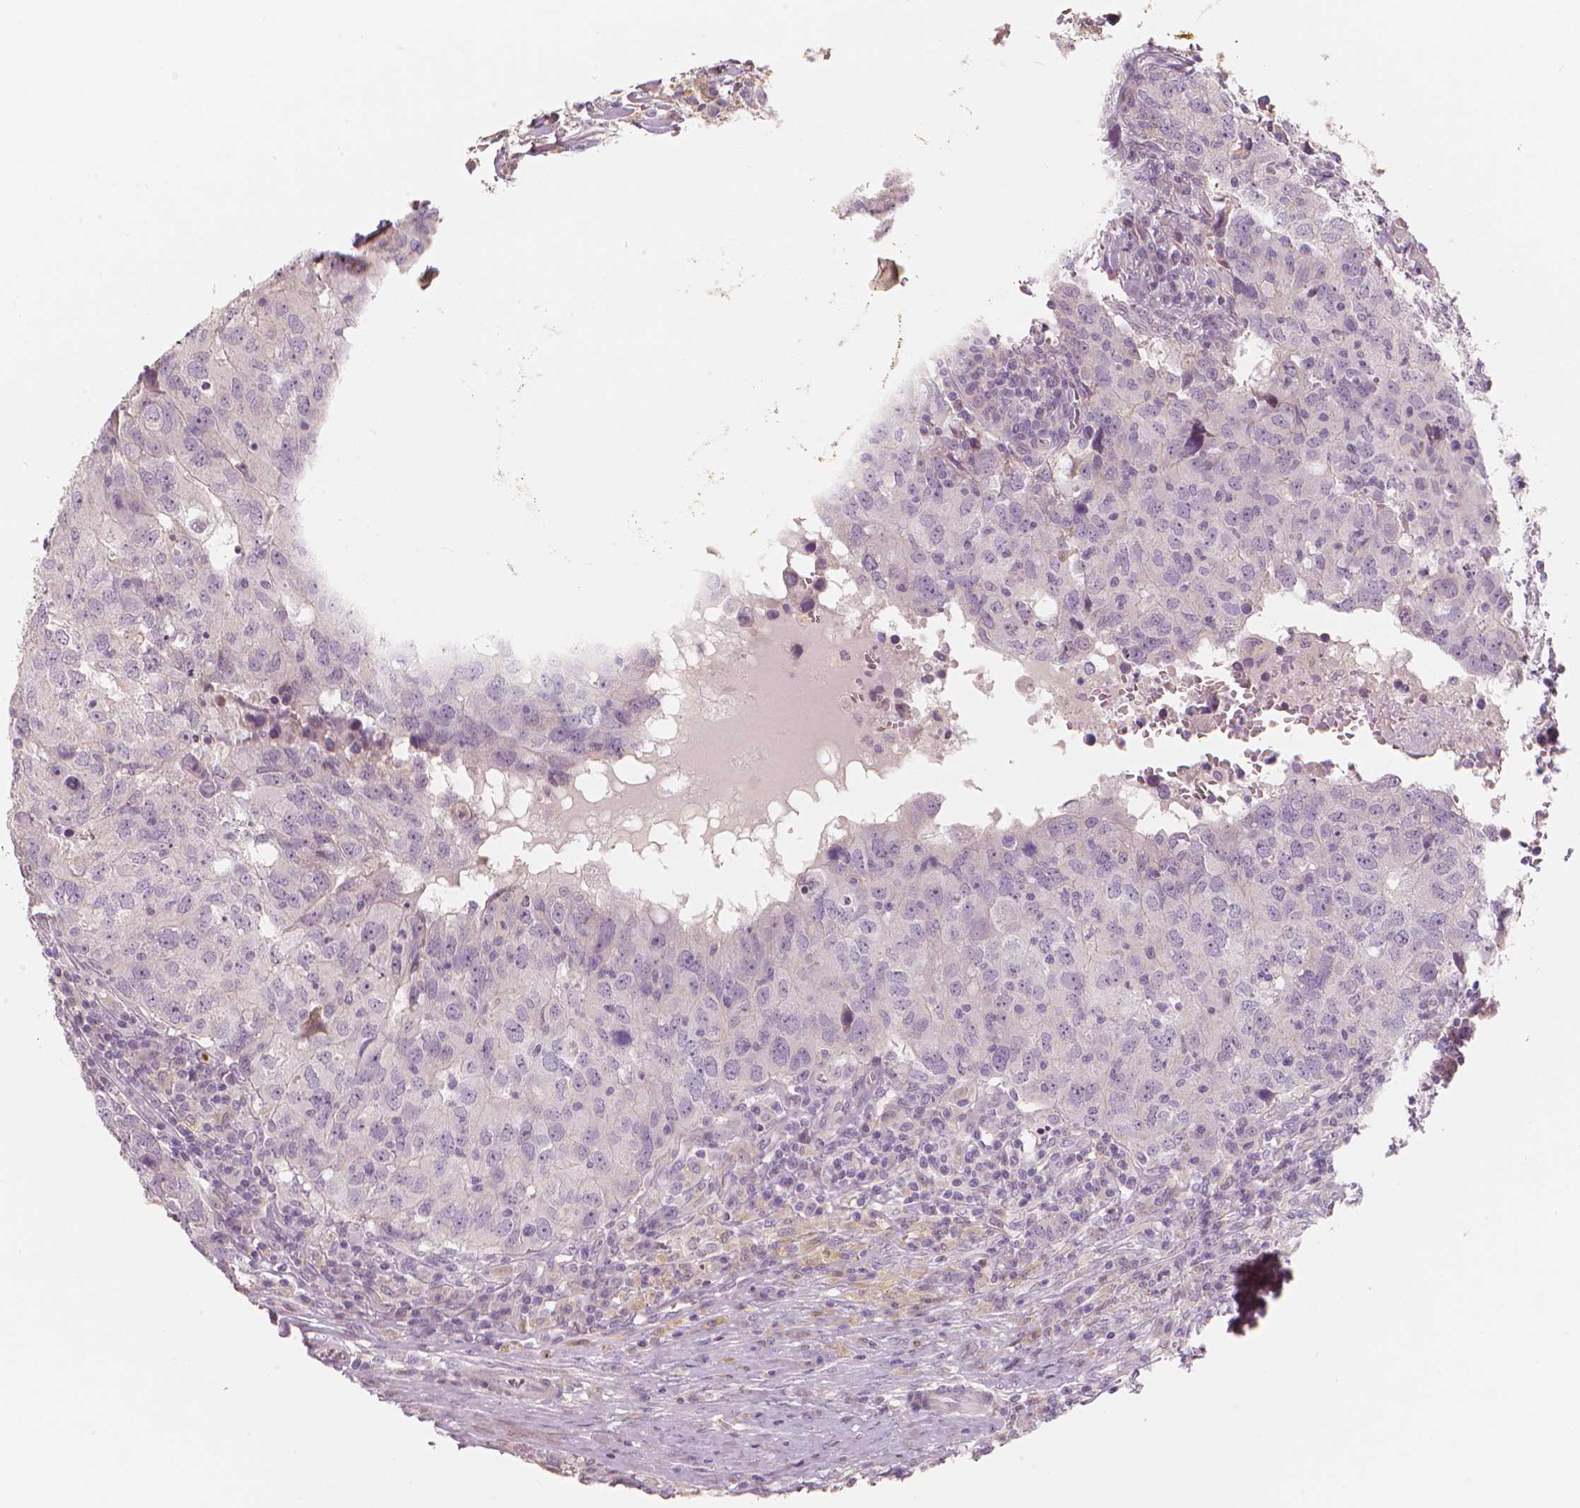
{"staining": {"intensity": "negative", "quantity": "none", "location": "none"}, "tissue": "breast cancer", "cell_type": "Tumor cells", "image_type": "cancer", "snomed": [{"axis": "morphology", "description": "Duct carcinoma"}, {"axis": "topography", "description": "Breast"}], "caption": "Tumor cells show no significant protein positivity in breast intraductal carcinoma.", "gene": "RNASE7", "patient": {"sex": "female", "age": 30}}